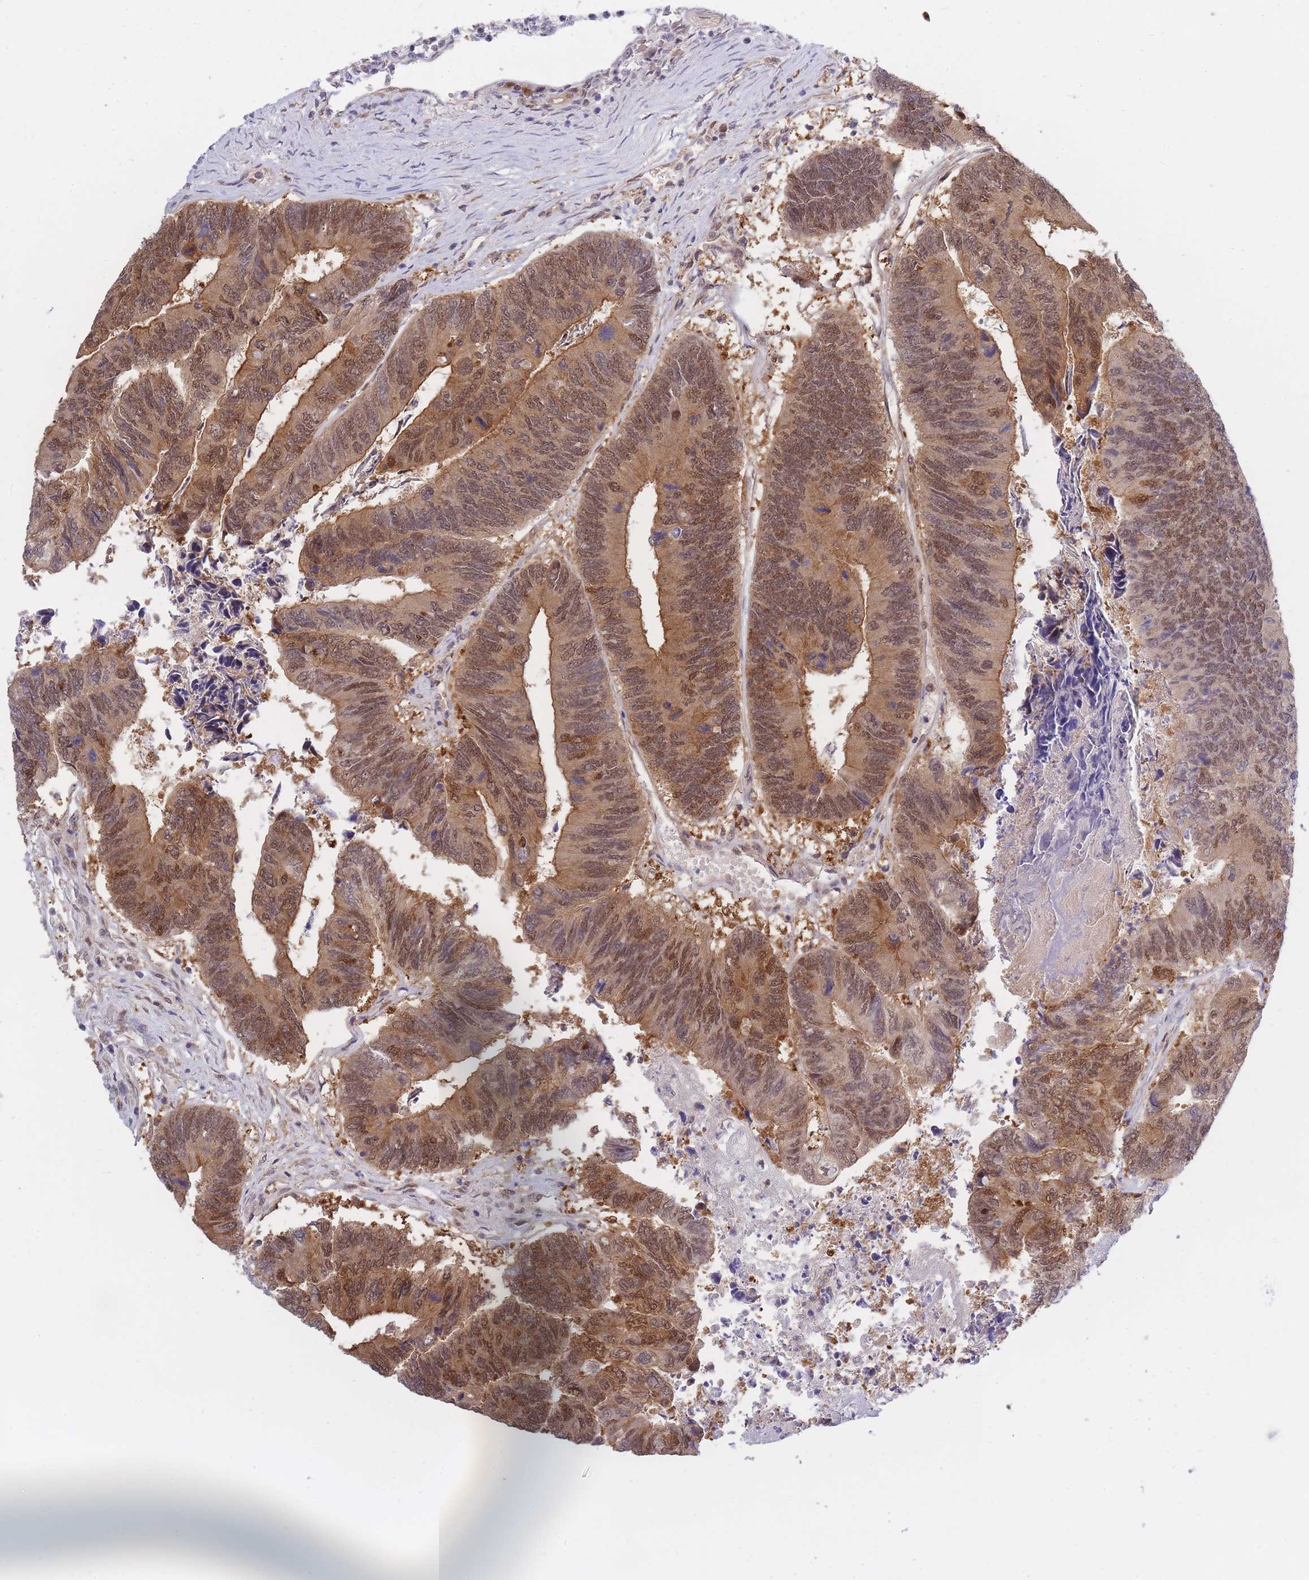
{"staining": {"intensity": "moderate", "quantity": ">75%", "location": "cytoplasmic/membranous,nuclear"}, "tissue": "colorectal cancer", "cell_type": "Tumor cells", "image_type": "cancer", "snomed": [{"axis": "morphology", "description": "Adenocarcinoma, NOS"}, {"axis": "topography", "description": "Colon"}], "caption": "Immunohistochemistry (IHC) of human adenocarcinoma (colorectal) exhibits medium levels of moderate cytoplasmic/membranous and nuclear positivity in approximately >75% of tumor cells.", "gene": "NSFL1C", "patient": {"sex": "female", "age": 67}}